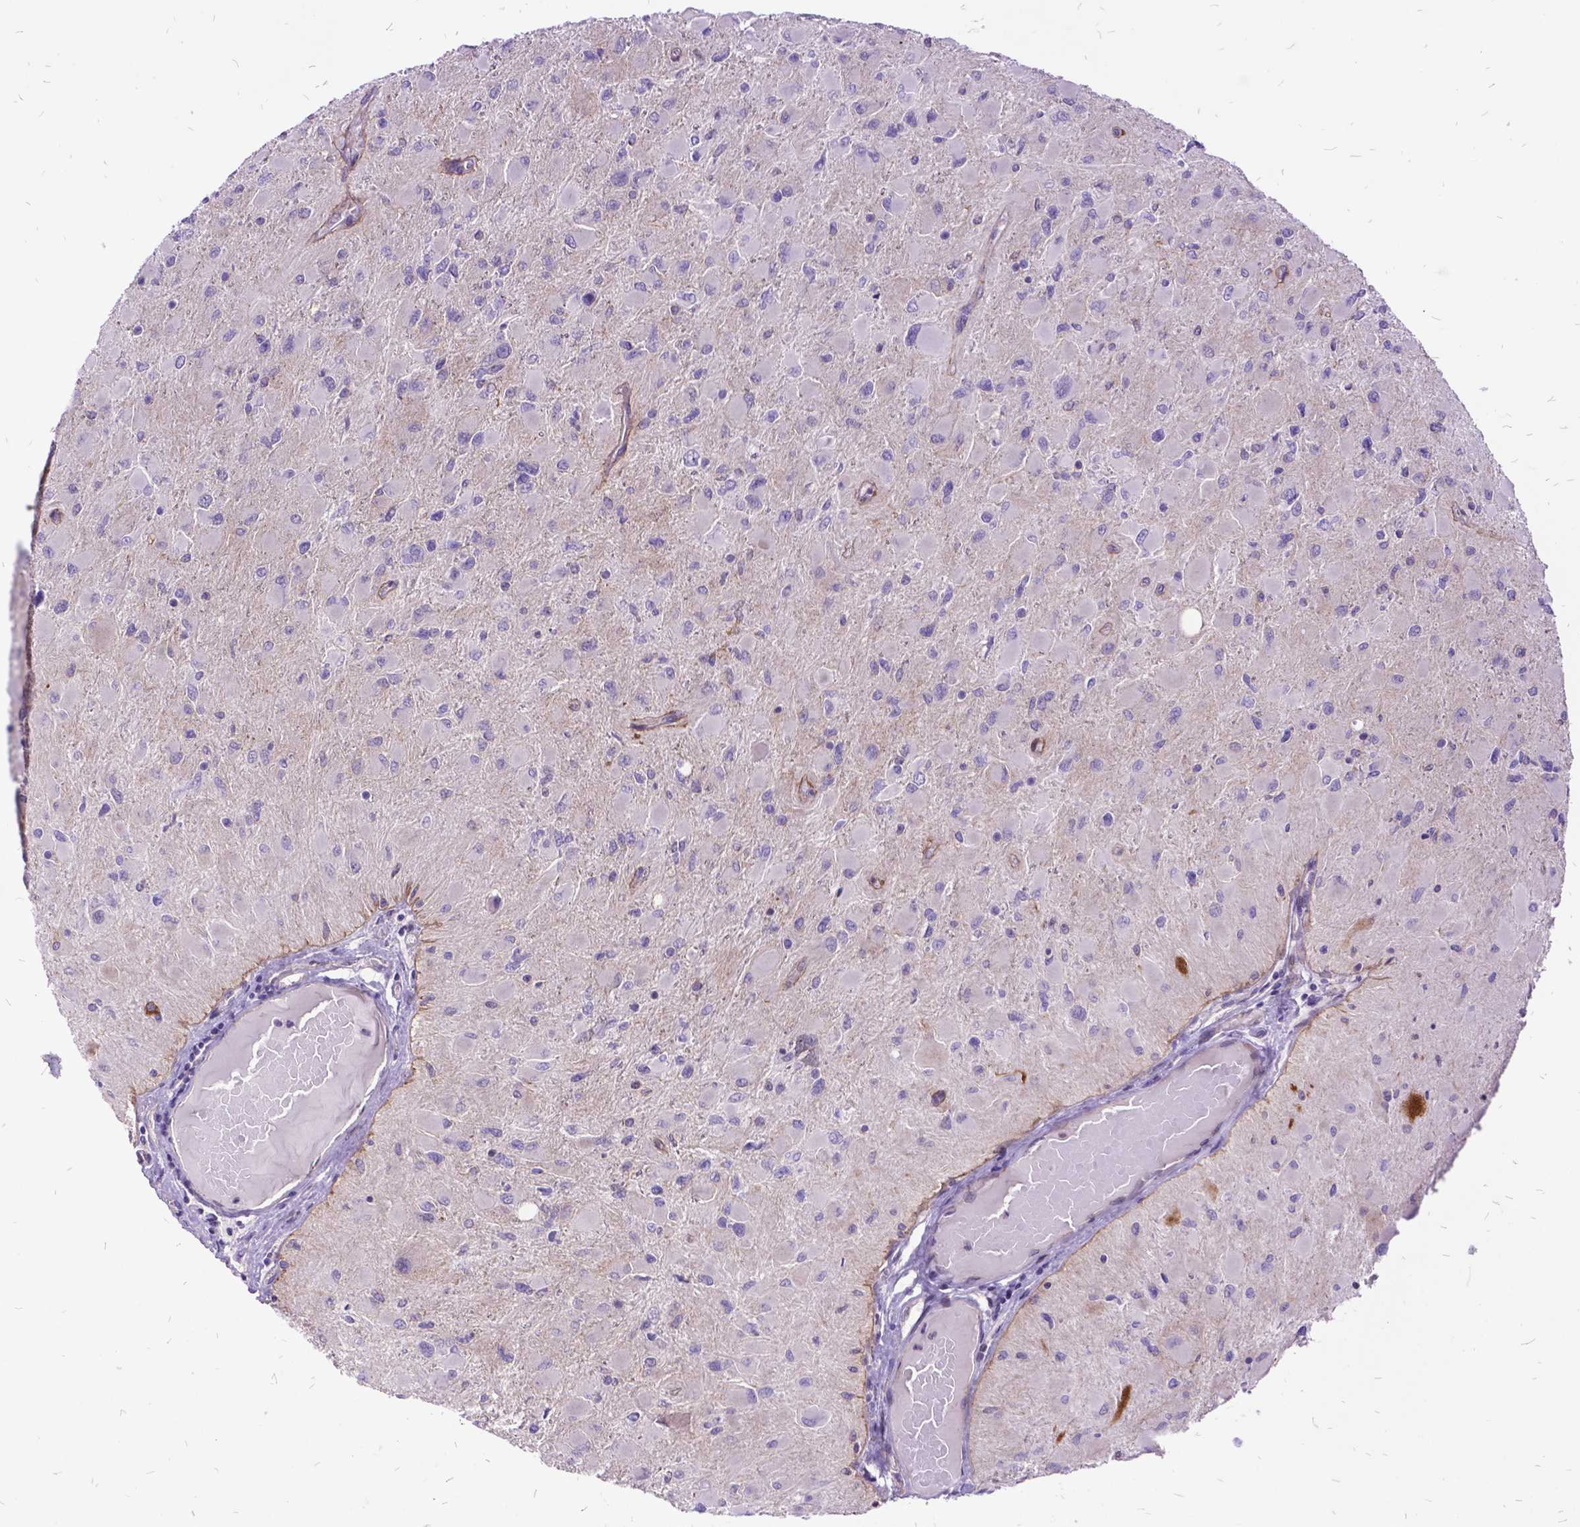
{"staining": {"intensity": "negative", "quantity": "none", "location": "none"}, "tissue": "glioma", "cell_type": "Tumor cells", "image_type": "cancer", "snomed": [{"axis": "morphology", "description": "Glioma, malignant, High grade"}, {"axis": "topography", "description": "Cerebral cortex"}], "caption": "Immunohistochemistry micrograph of neoplastic tissue: glioma stained with DAB (3,3'-diaminobenzidine) shows no significant protein positivity in tumor cells. Nuclei are stained in blue.", "gene": "GRB7", "patient": {"sex": "female", "age": 36}}